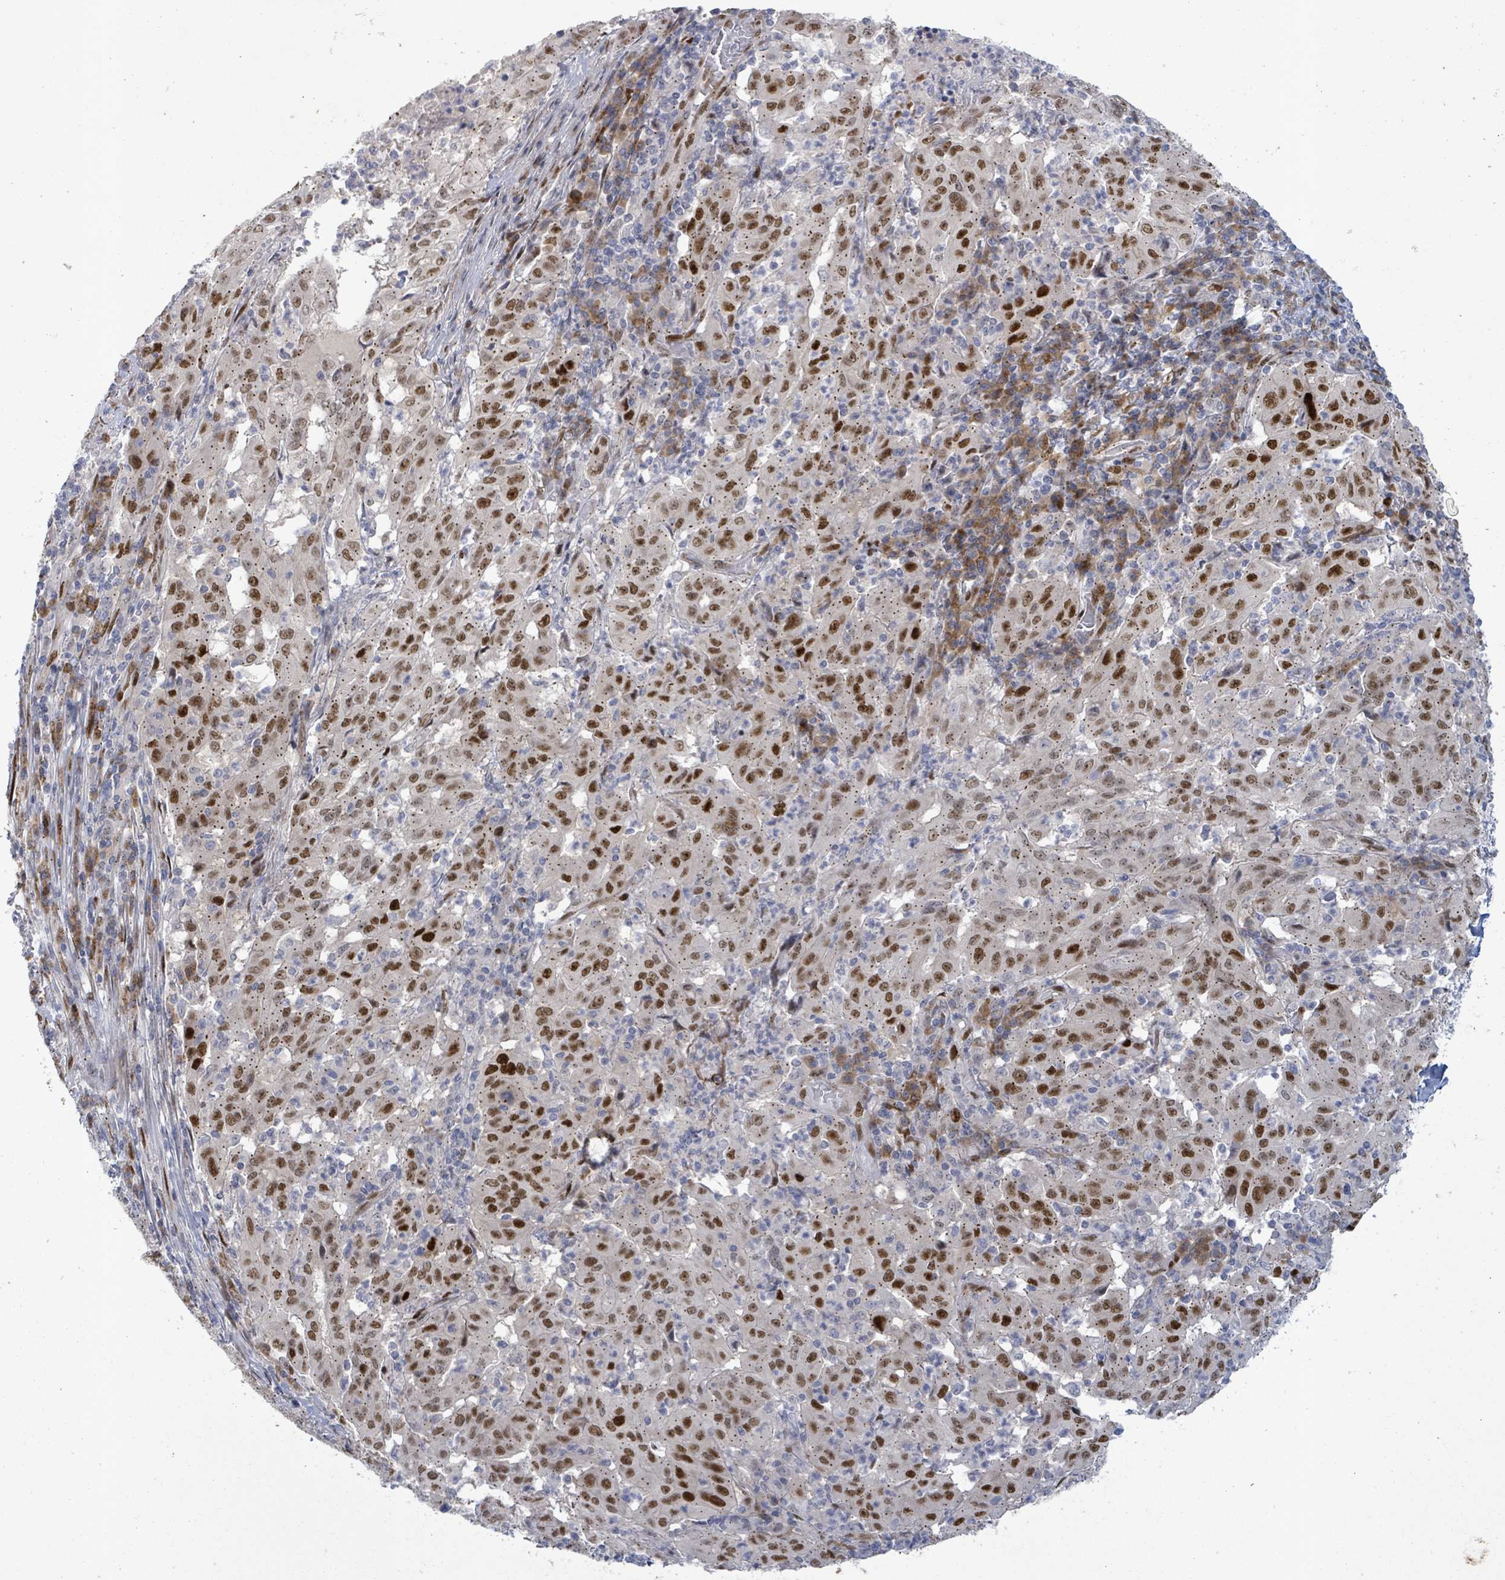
{"staining": {"intensity": "strong", "quantity": "25%-75%", "location": "nuclear"}, "tissue": "pancreatic cancer", "cell_type": "Tumor cells", "image_type": "cancer", "snomed": [{"axis": "morphology", "description": "Adenocarcinoma, NOS"}, {"axis": "topography", "description": "Pancreas"}], "caption": "This is a micrograph of IHC staining of pancreatic cancer (adenocarcinoma), which shows strong expression in the nuclear of tumor cells.", "gene": "TUSC1", "patient": {"sex": "male", "age": 63}}